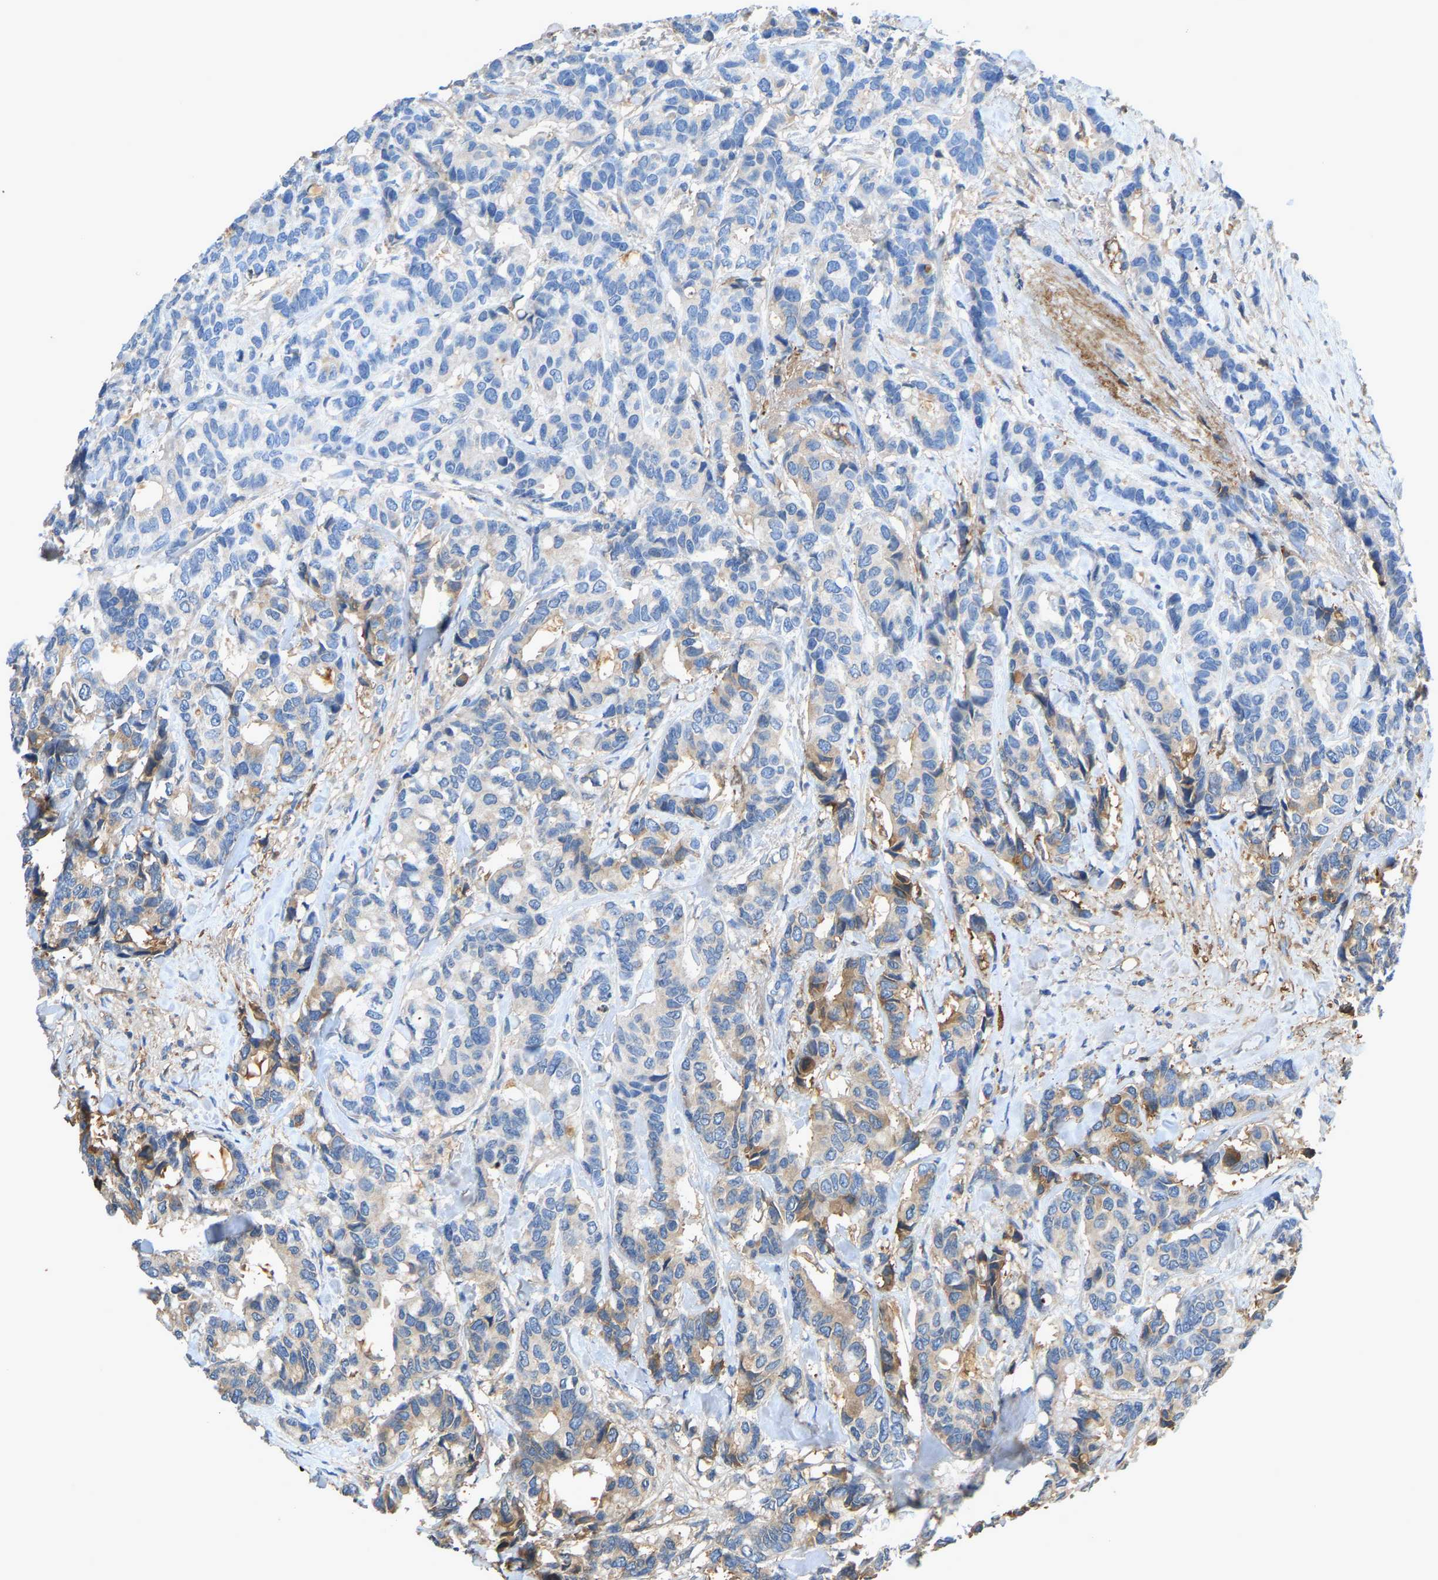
{"staining": {"intensity": "moderate", "quantity": "<25%", "location": "cytoplasmic/membranous"}, "tissue": "breast cancer", "cell_type": "Tumor cells", "image_type": "cancer", "snomed": [{"axis": "morphology", "description": "Duct carcinoma"}, {"axis": "topography", "description": "Breast"}], "caption": "The immunohistochemical stain highlights moderate cytoplasmic/membranous positivity in tumor cells of breast cancer (invasive ductal carcinoma) tissue. The staining was performed using DAB (3,3'-diaminobenzidine) to visualize the protein expression in brown, while the nuclei were stained in blue with hematoxylin (Magnification: 20x).", "gene": "STC1", "patient": {"sex": "female", "age": 87}}